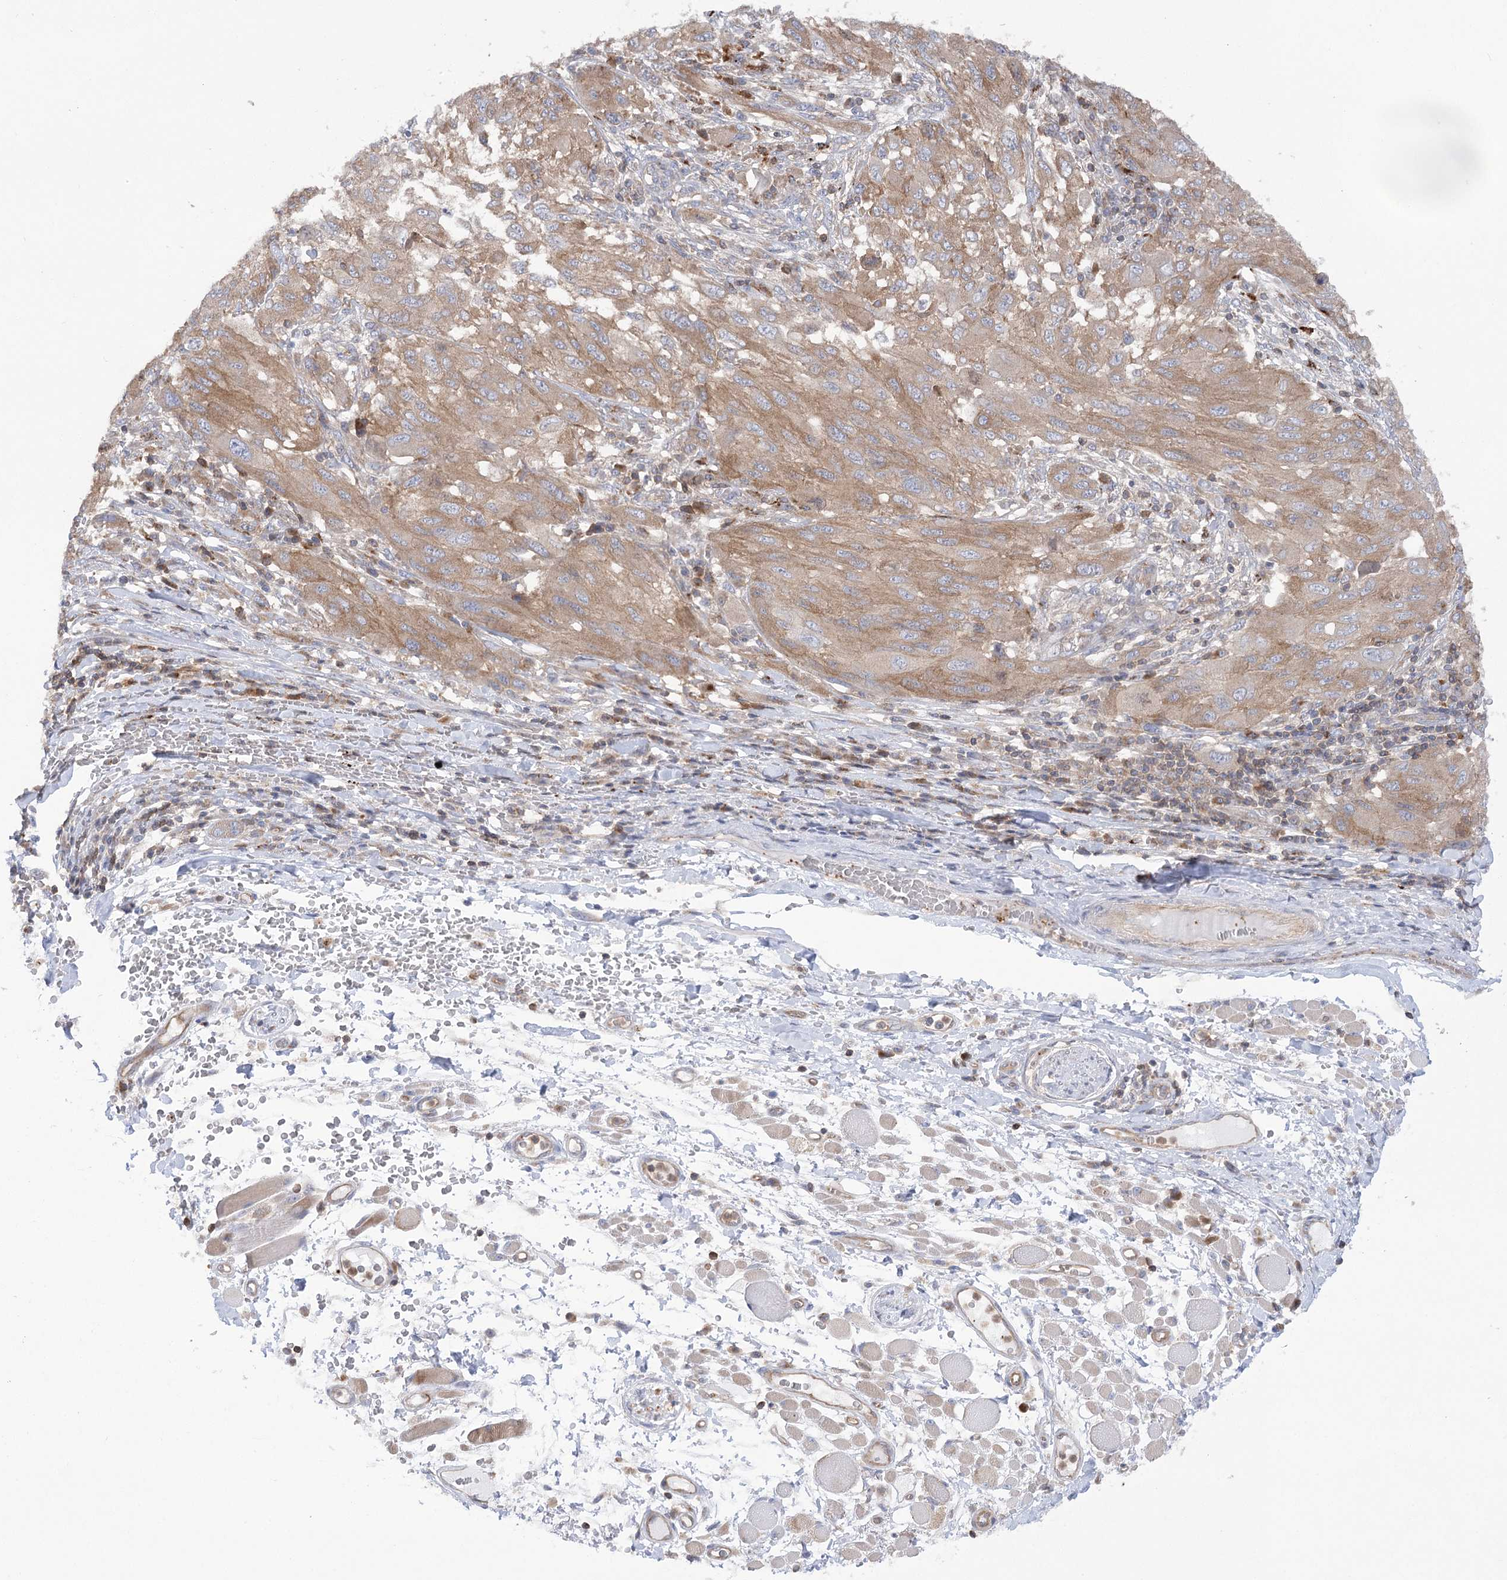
{"staining": {"intensity": "weak", "quantity": ">75%", "location": "cytoplasmic/membranous"}, "tissue": "melanoma", "cell_type": "Tumor cells", "image_type": "cancer", "snomed": [{"axis": "morphology", "description": "Malignant melanoma, NOS"}, {"axis": "topography", "description": "Skin"}], "caption": "Brown immunohistochemical staining in melanoma displays weak cytoplasmic/membranous positivity in approximately >75% of tumor cells. Nuclei are stained in blue.", "gene": "VPS37B", "patient": {"sex": "female", "age": 91}}